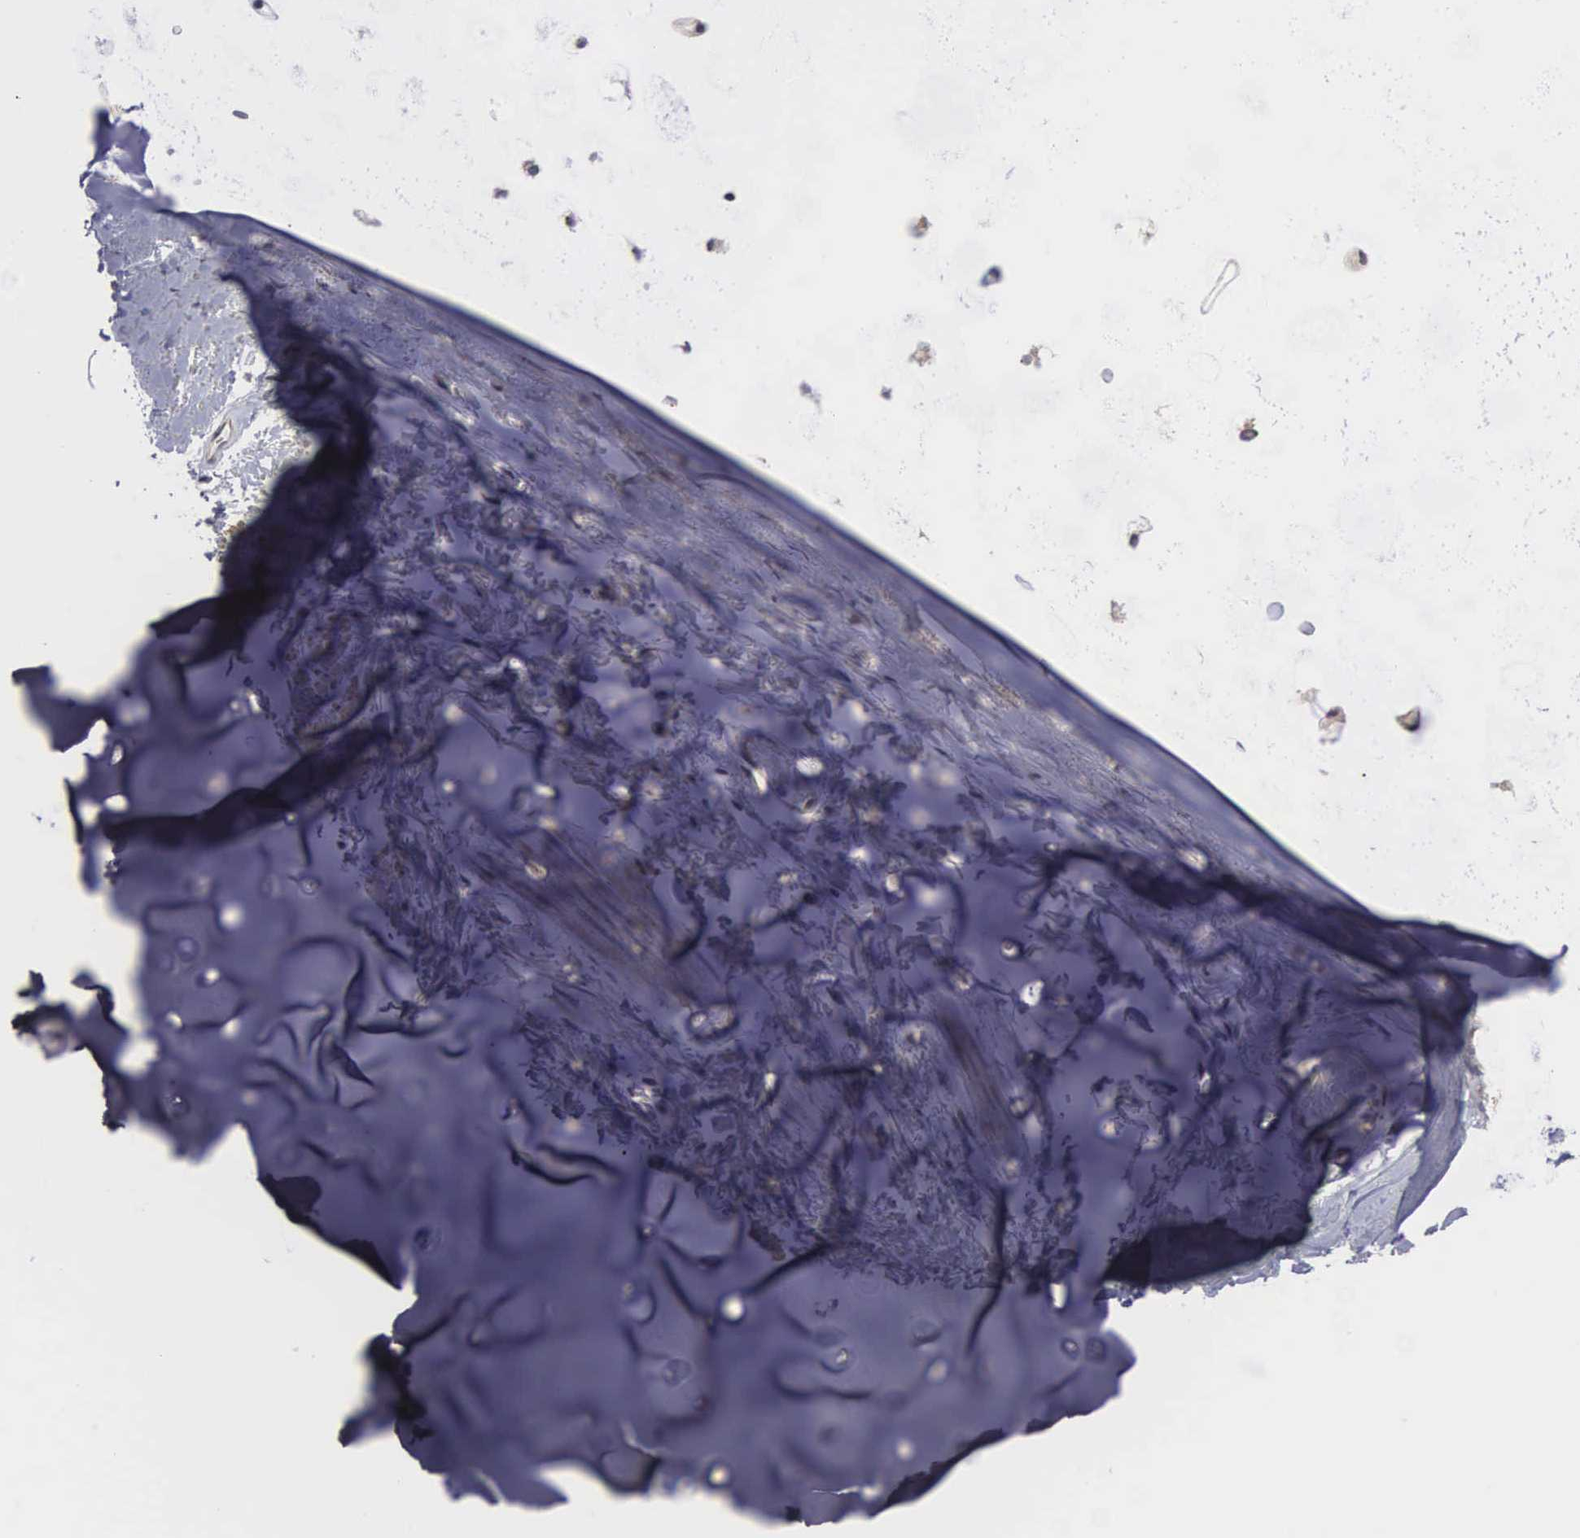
{"staining": {"intensity": "negative", "quantity": "none", "location": "none"}, "tissue": "adipose tissue", "cell_type": "Adipocytes", "image_type": "normal", "snomed": [{"axis": "morphology", "description": "Normal tissue, NOS"}, {"axis": "topography", "description": "Cartilage tissue"}, {"axis": "topography", "description": "Lung"}], "caption": "Image shows no significant protein expression in adipocytes of normal adipose tissue. The staining is performed using DAB brown chromogen with nuclei counter-stained in using hematoxylin.", "gene": "NGDN", "patient": {"sex": "male", "age": 65}}